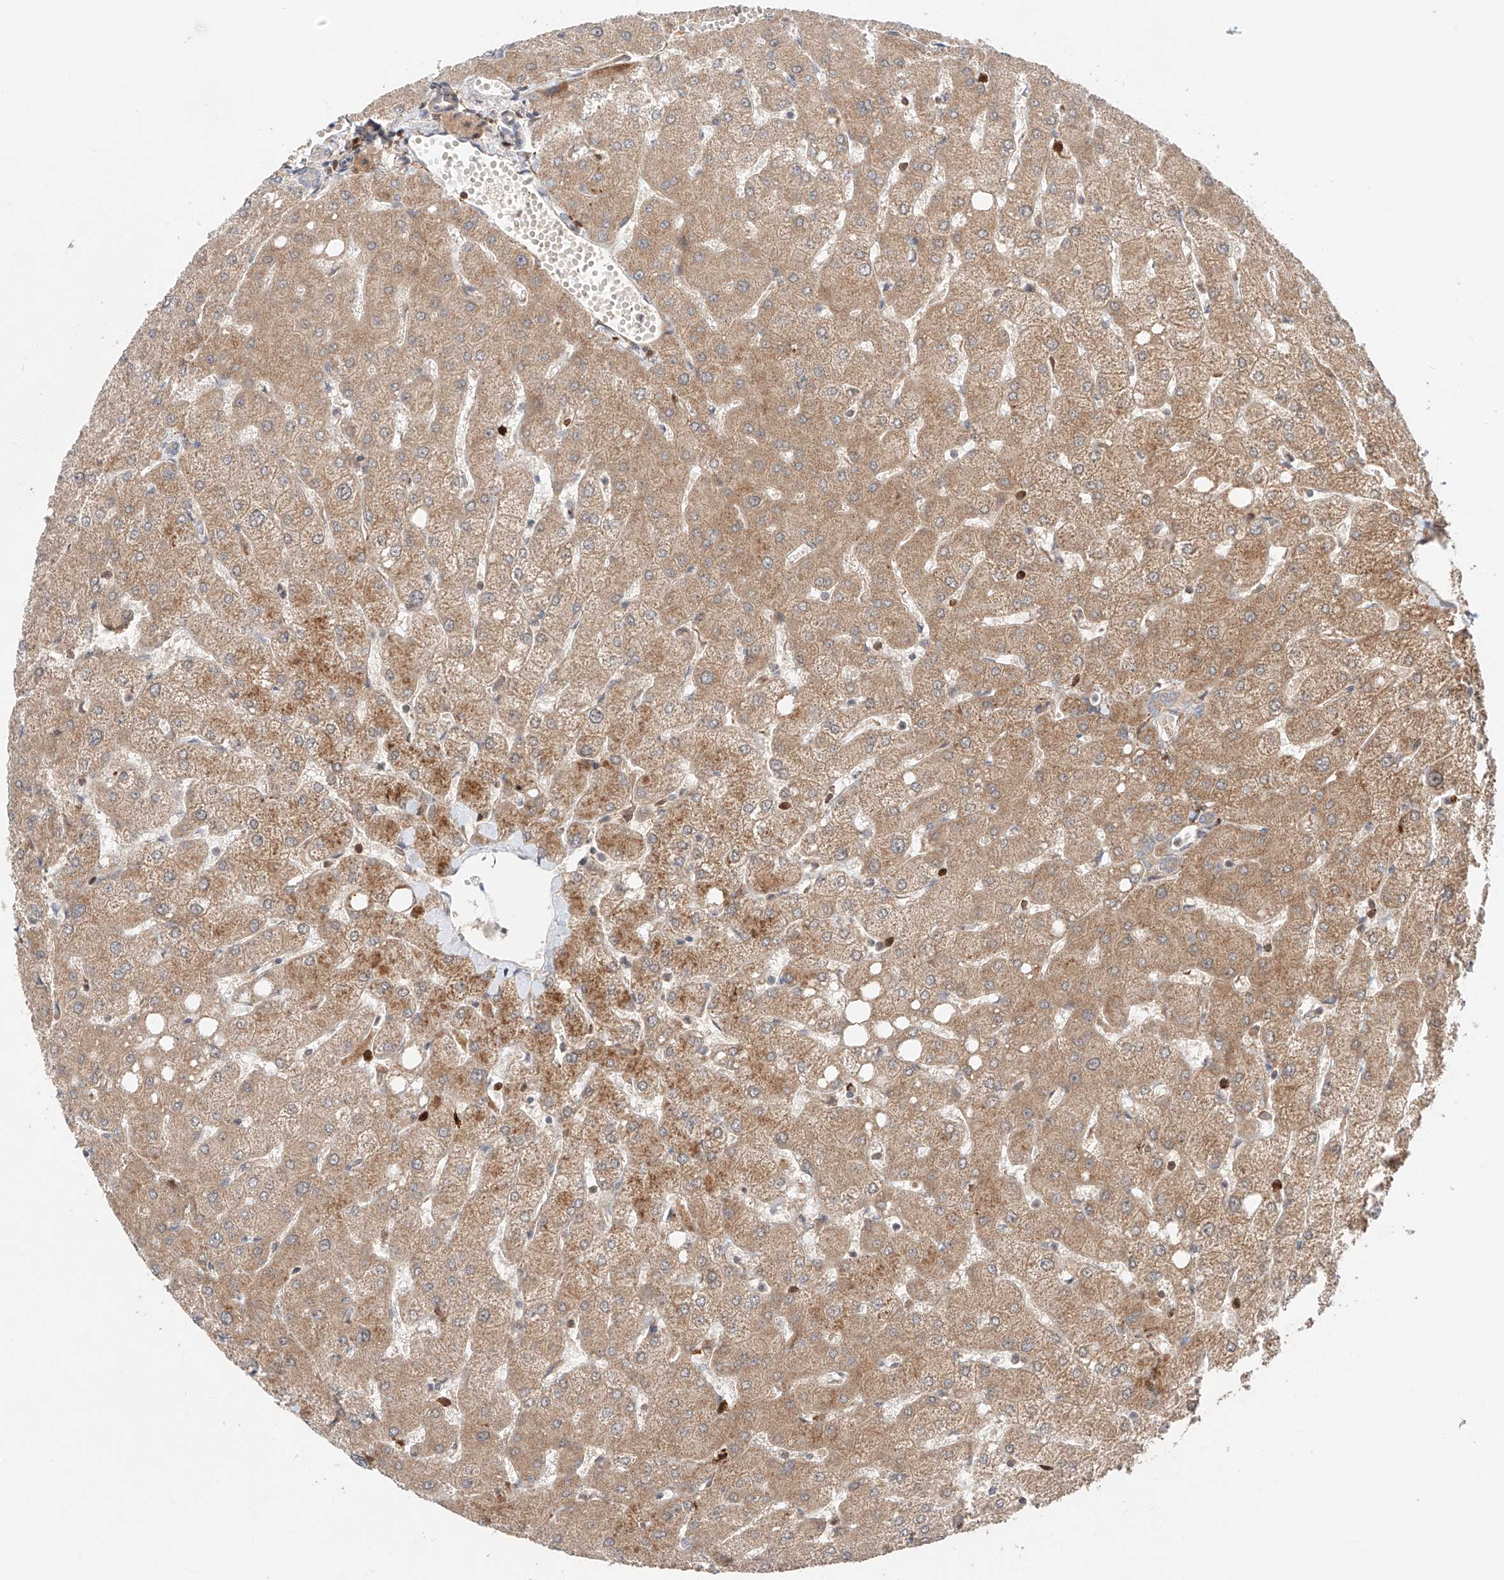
{"staining": {"intensity": "negative", "quantity": "none", "location": "none"}, "tissue": "liver", "cell_type": "Cholangiocytes", "image_type": "normal", "snomed": [{"axis": "morphology", "description": "Normal tissue, NOS"}, {"axis": "topography", "description": "Liver"}], "caption": "This is an IHC photomicrograph of benign liver. There is no positivity in cholangiocytes.", "gene": "IGSF22", "patient": {"sex": "female", "age": 54}}